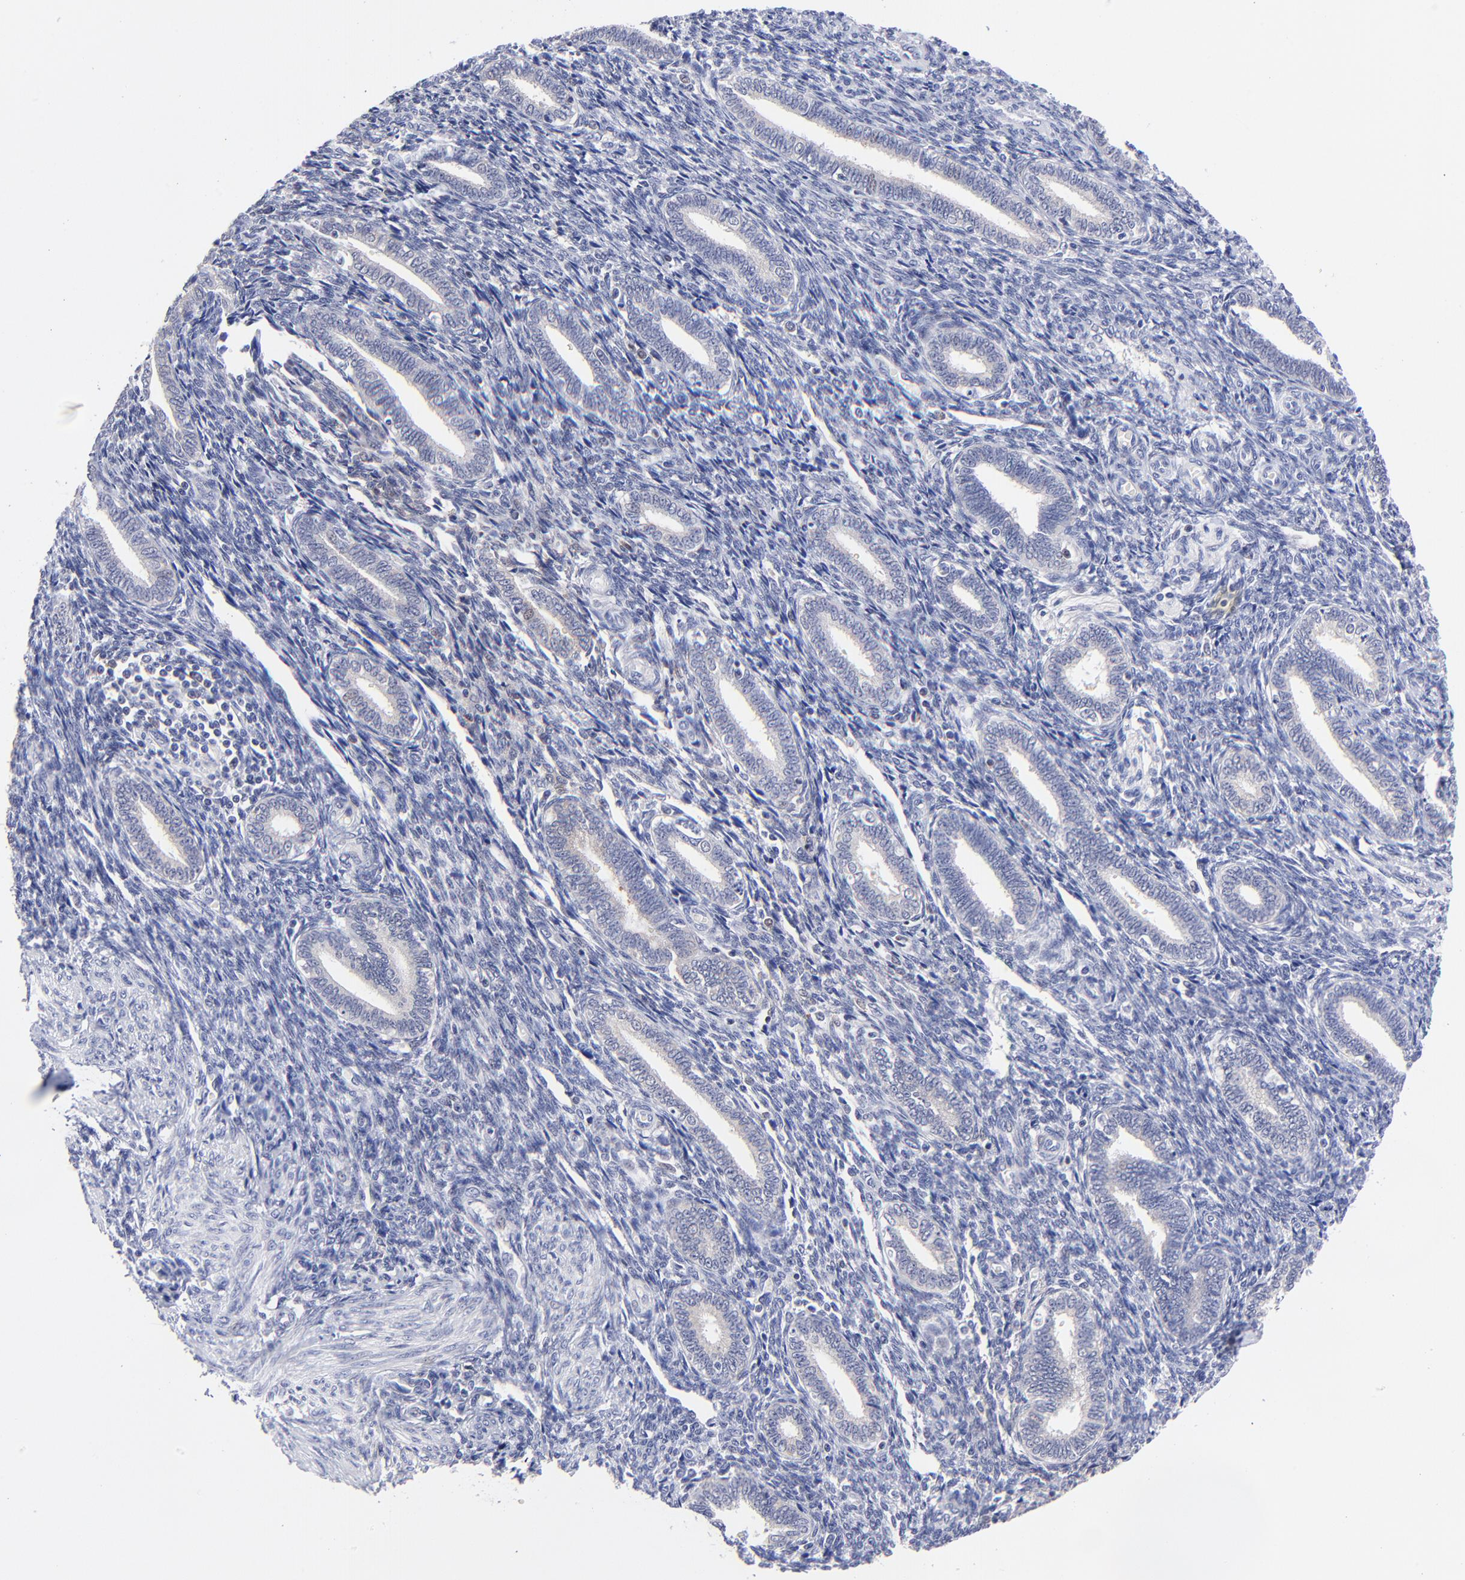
{"staining": {"intensity": "negative", "quantity": "none", "location": "none"}, "tissue": "endometrium", "cell_type": "Cells in endometrial stroma", "image_type": "normal", "snomed": [{"axis": "morphology", "description": "Normal tissue, NOS"}, {"axis": "topography", "description": "Endometrium"}], "caption": "Benign endometrium was stained to show a protein in brown. There is no significant positivity in cells in endometrial stroma. (Brightfield microscopy of DAB (3,3'-diaminobenzidine) IHC at high magnification).", "gene": "ZNF155", "patient": {"sex": "female", "age": 27}}